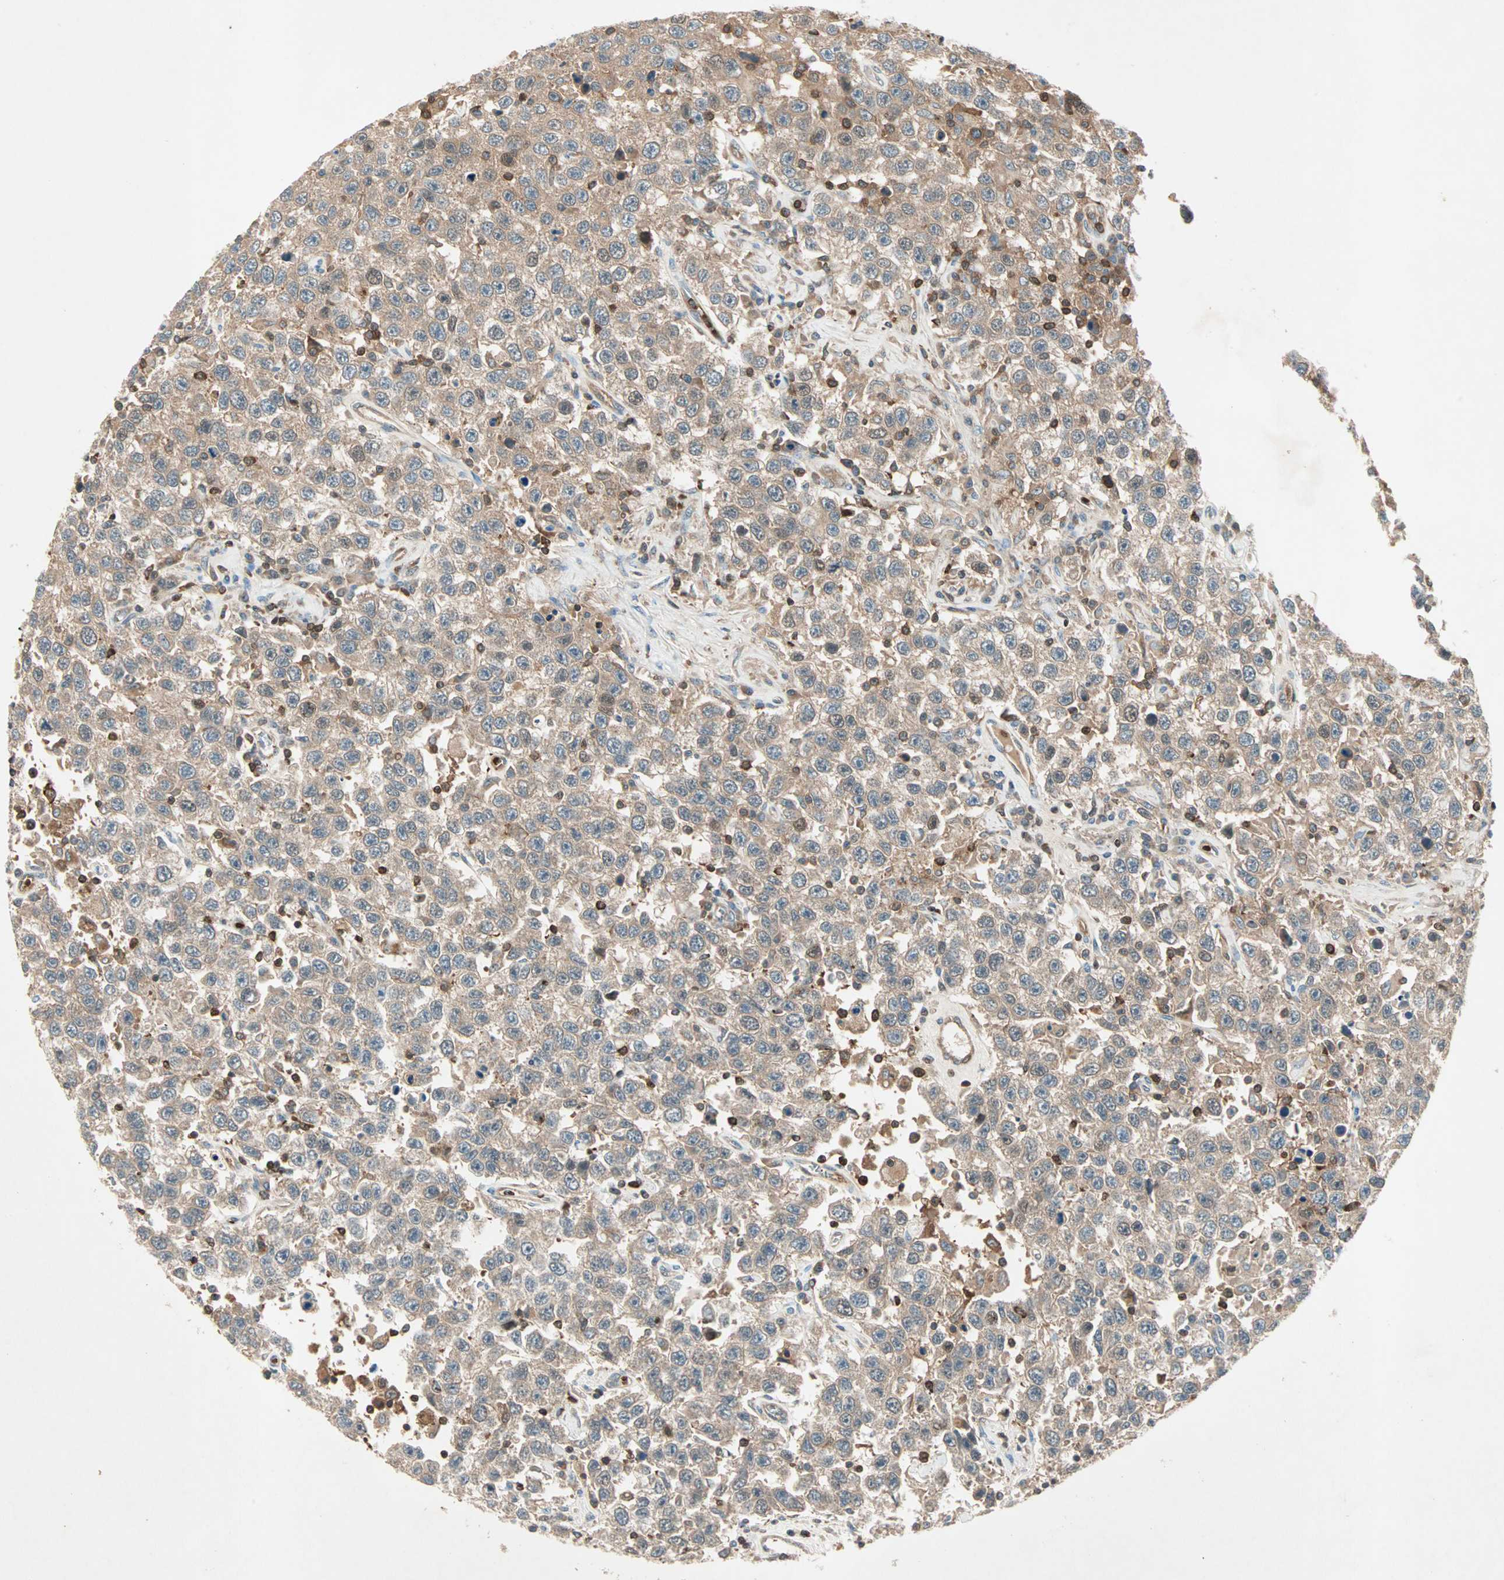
{"staining": {"intensity": "weak", "quantity": ">75%", "location": "cytoplasmic/membranous"}, "tissue": "testis cancer", "cell_type": "Tumor cells", "image_type": "cancer", "snomed": [{"axis": "morphology", "description": "Seminoma, NOS"}, {"axis": "topography", "description": "Testis"}], "caption": "High-magnification brightfield microscopy of testis cancer stained with DAB (3,3'-diaminobenzidine) (brown) and counterstained with hematoxylin (blue). tumor cells exhibit weak cytoplasmic/membranous staining is identified in about>75% of cells. (DAB = brown stain, brightfield microscopy at high magnification).", "gene": "TEC", "patient": {"sex": "male", "age": 41}}